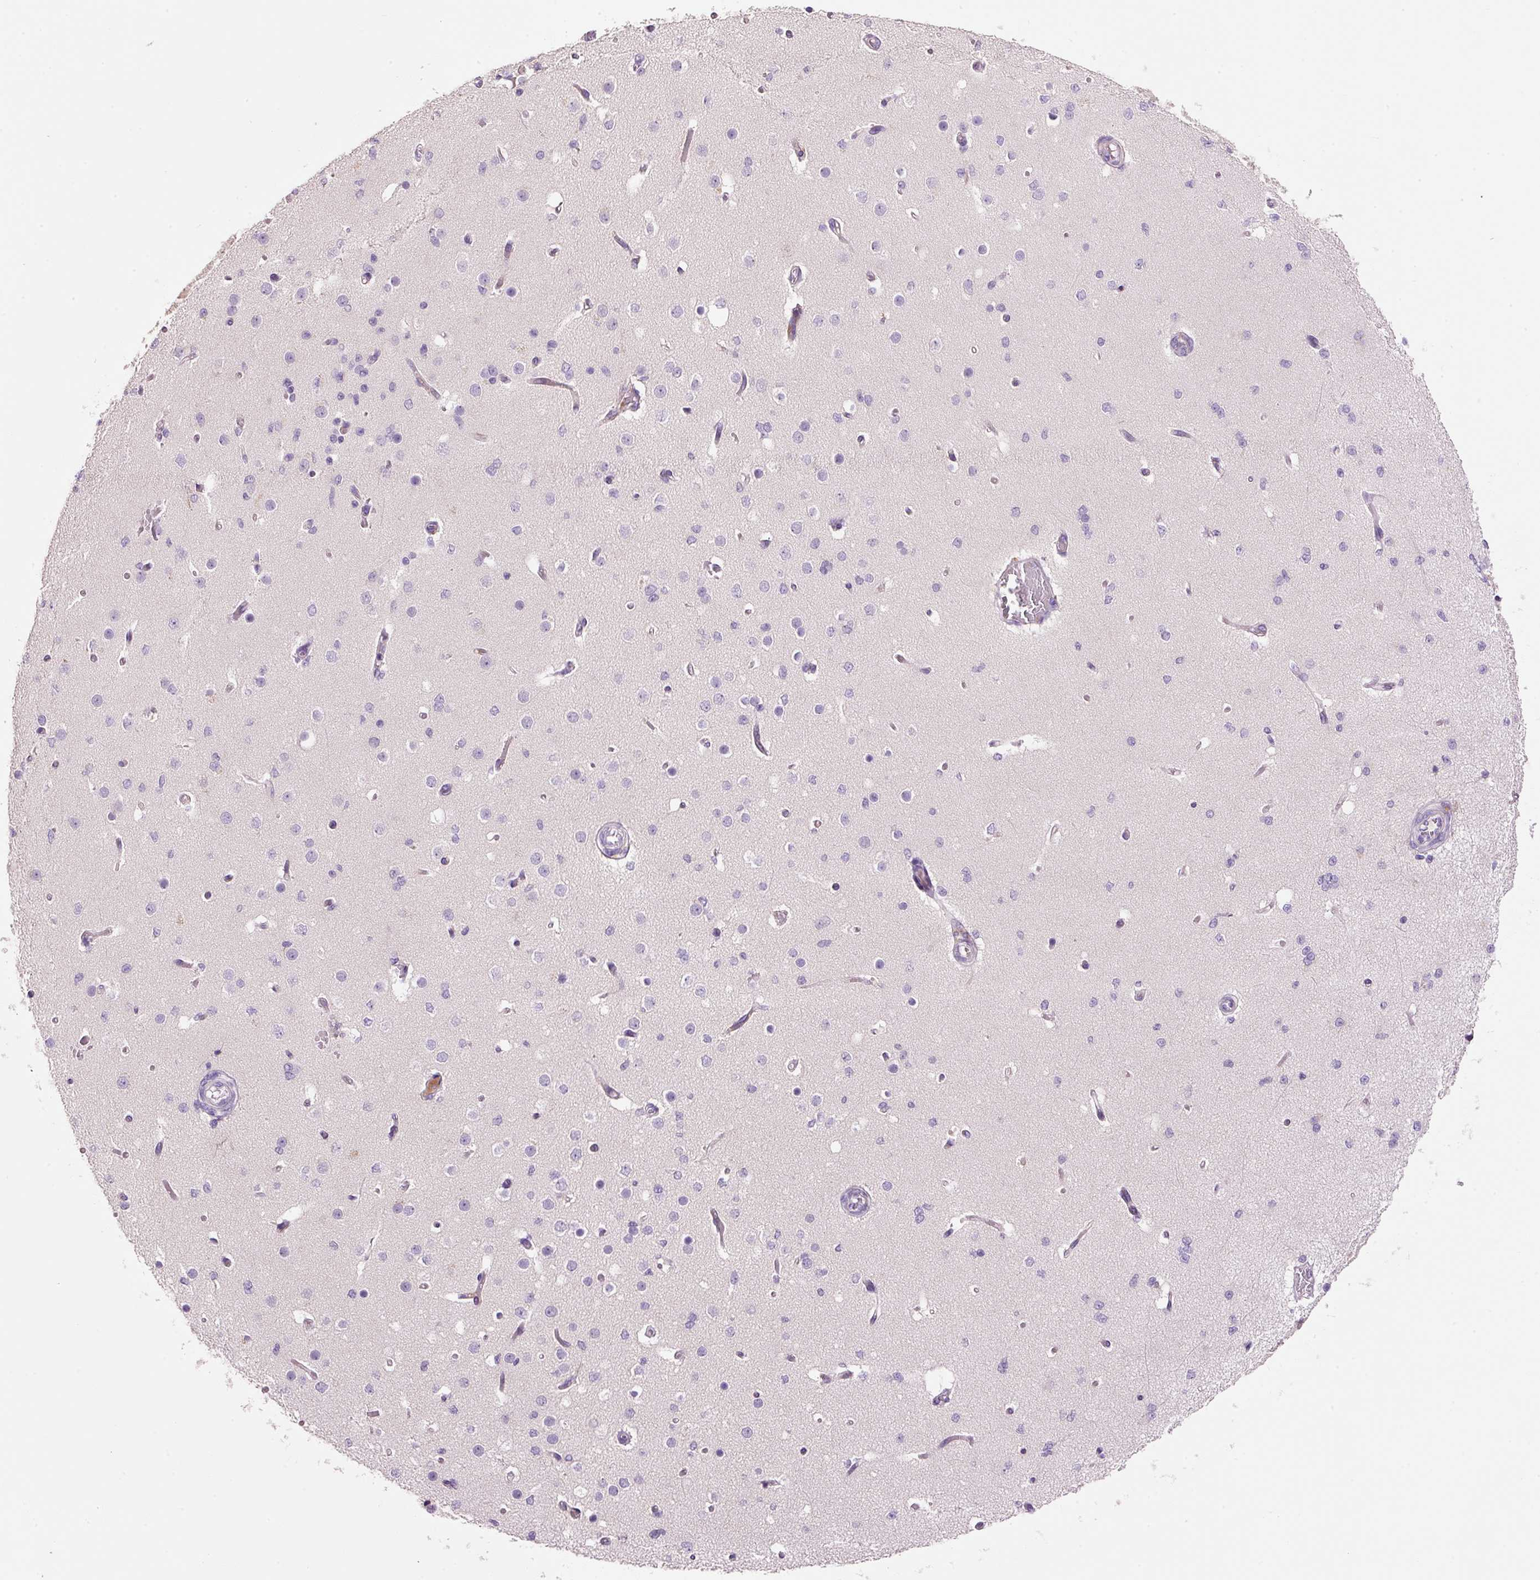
{"staining": {"intensity": "weak", "quantity": "<25%", "location": "cytoplasmic/membranous"}, "tissue": "cerebral cortex", "cell_type": "Endothelial cells", "image_type": "normal", "snomed": [{"axis": "morphology", "description": "Normal tissue, NOS"}, {"axis": "morphology", "description": "Inflammation, NOS"}, {"axis": "topography", "description": "Cerebral cortex"}], "caption": "Endothelial cells show no significant expression in benign cerebral cortex. (Stains: DAB IHC with hematoxylin counter stain, Microscopy: brightfield microscopy at high magnification).", "gene": "TENT5C", "patient": {"sex": "male", "age": 6}}